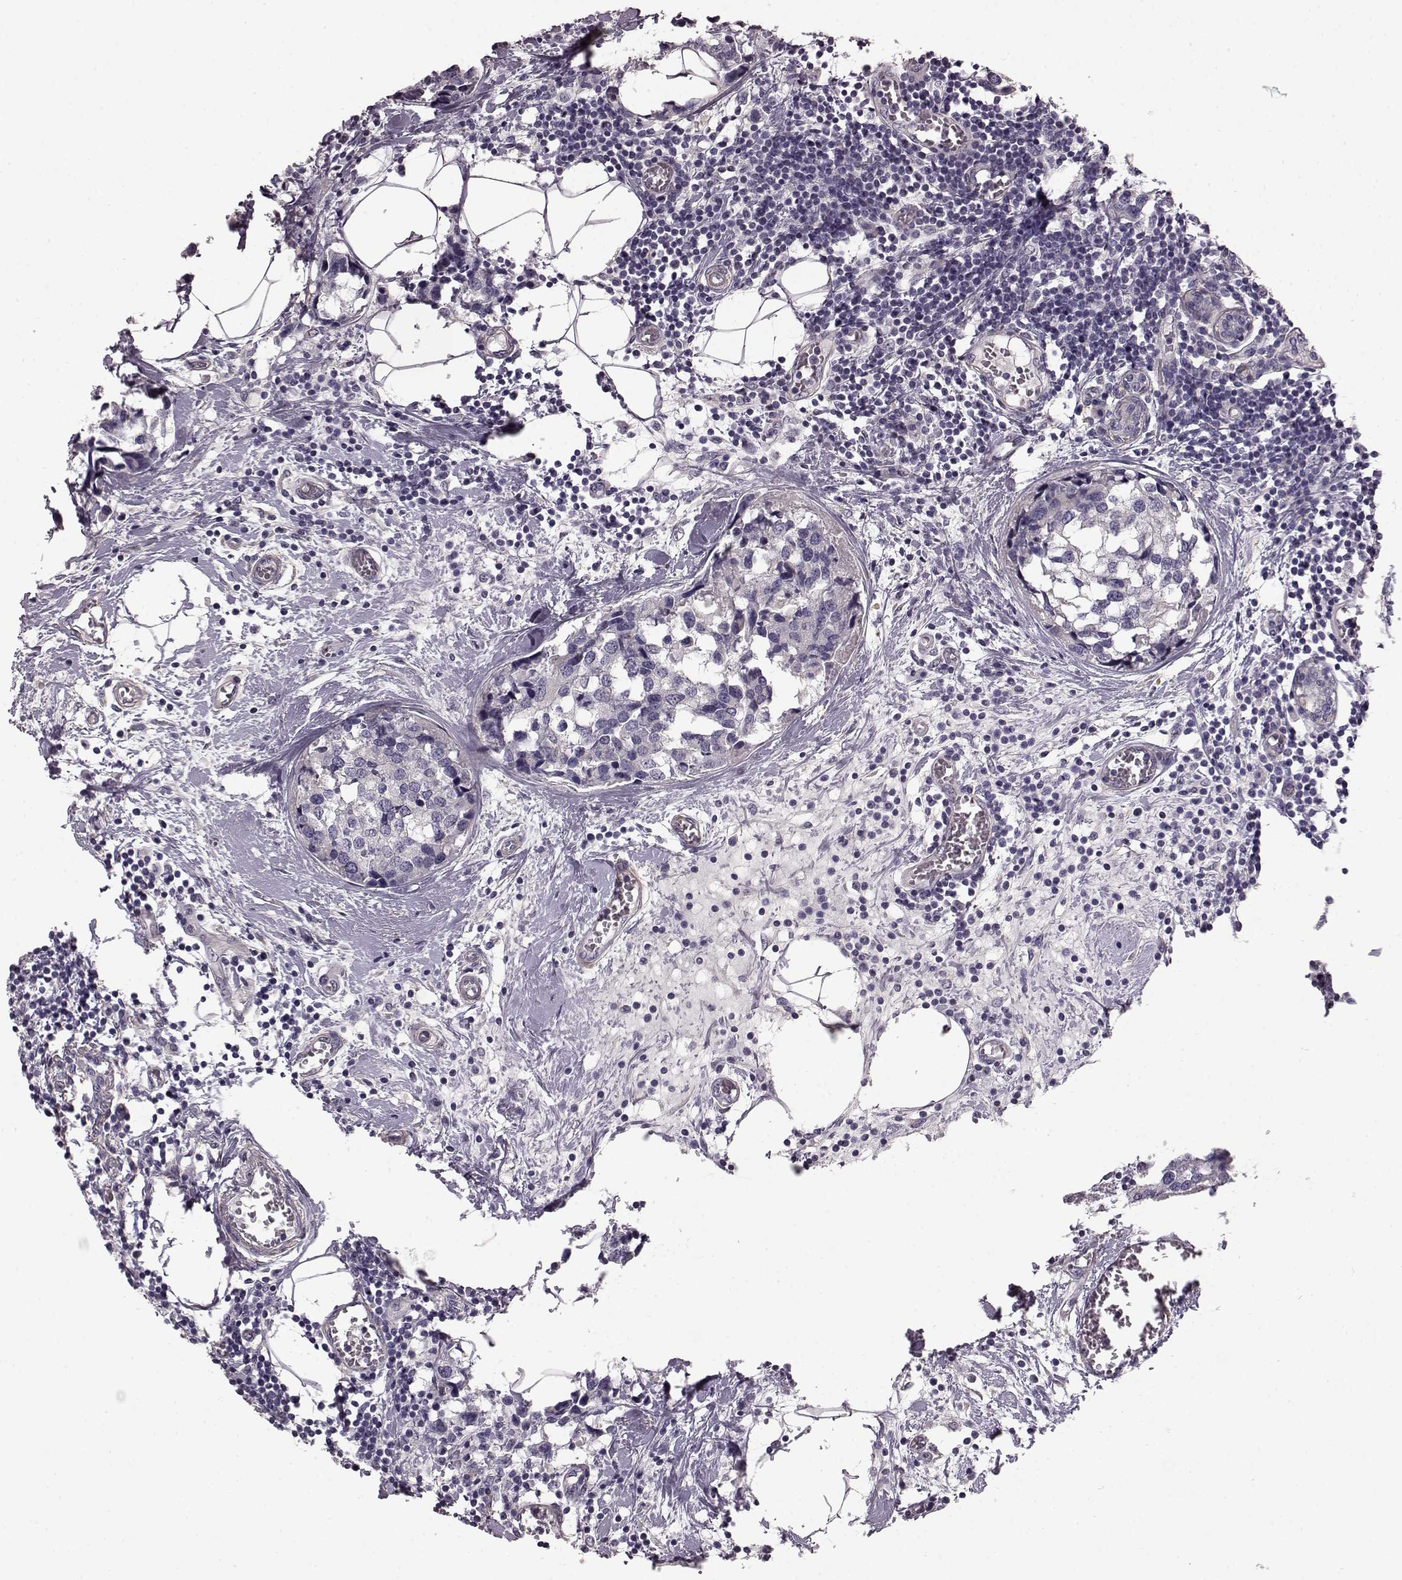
{"staining": {"intensity": "negative", "quantity": "none", "location": "none"}, "tissue": "breast cancer", "cell_type": "Tumor cells", "image_type": "cancer", "snomed": [{"axis": "morphology", "description": "Lobular carcinoma"}, {"axis": "topography", "description": "Breast"}], "caption": "IHC image of neoplastic tissue: breast cancer stained with DAB (3,3'-diaminobenzidine) reveals no significant protein staining in tumor cells.", "gene": "GRK1", "patient": {"sex": "female", "age": 59}}